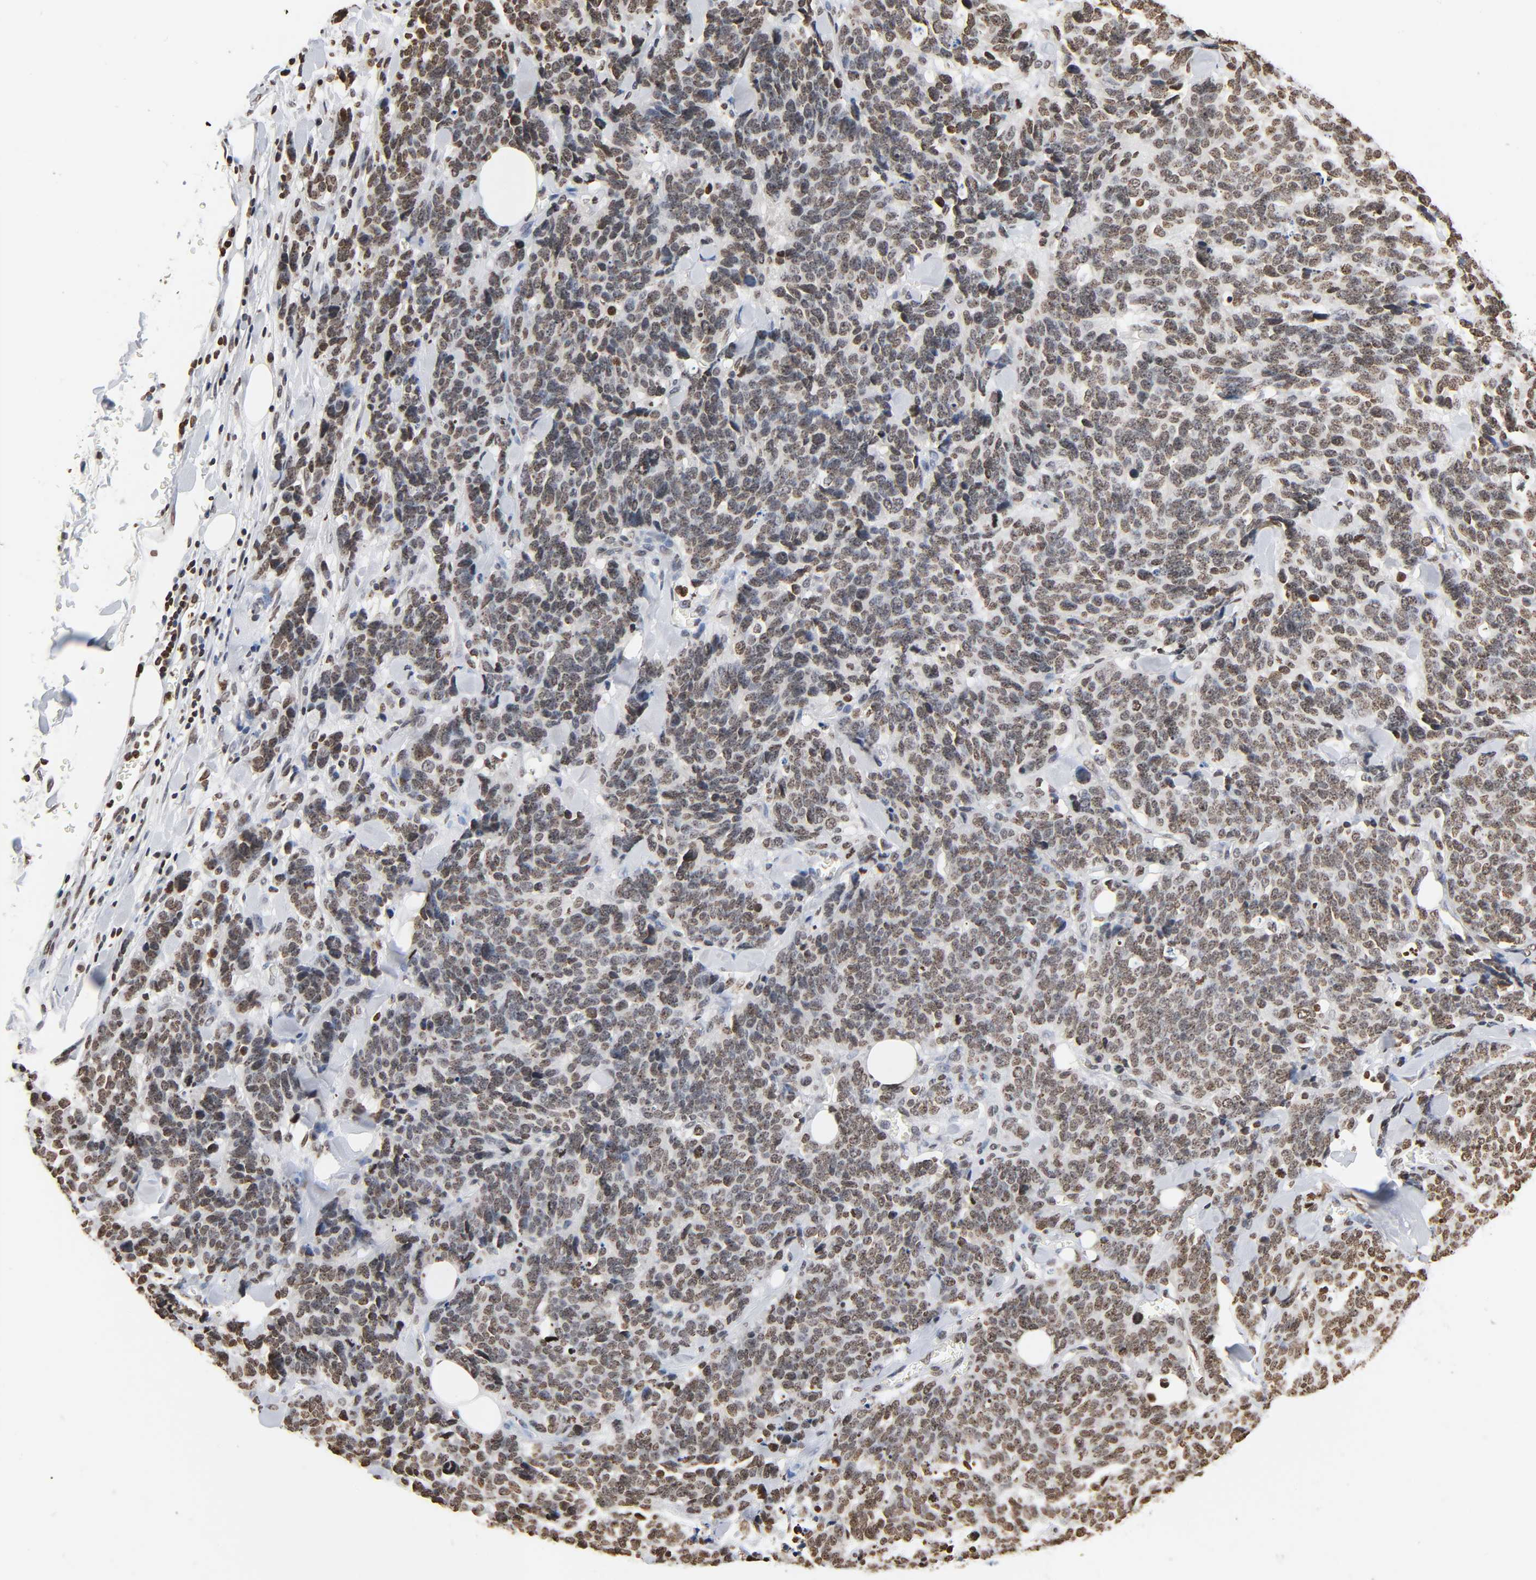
{"staining": {"intensity": "moderate", "quantity": ">75%", "location": "nuclear"}, "tissue": "lung cancer", "cell_type": "Tumor cells", "image_type": "cancer", "snomed": [{"axis": "morphology", "description": "Neoplasm, malignant, NOS"}, {"axis": "topography", "description": "Lung"}], "caption": "A micrograph of human lung neoplasm (malignant) stained for a protein demonstrates moderate nuclear brown staining in tumor cells.", "gene": "HOXA6", "patient": {"sex": "female", "age": 58}}